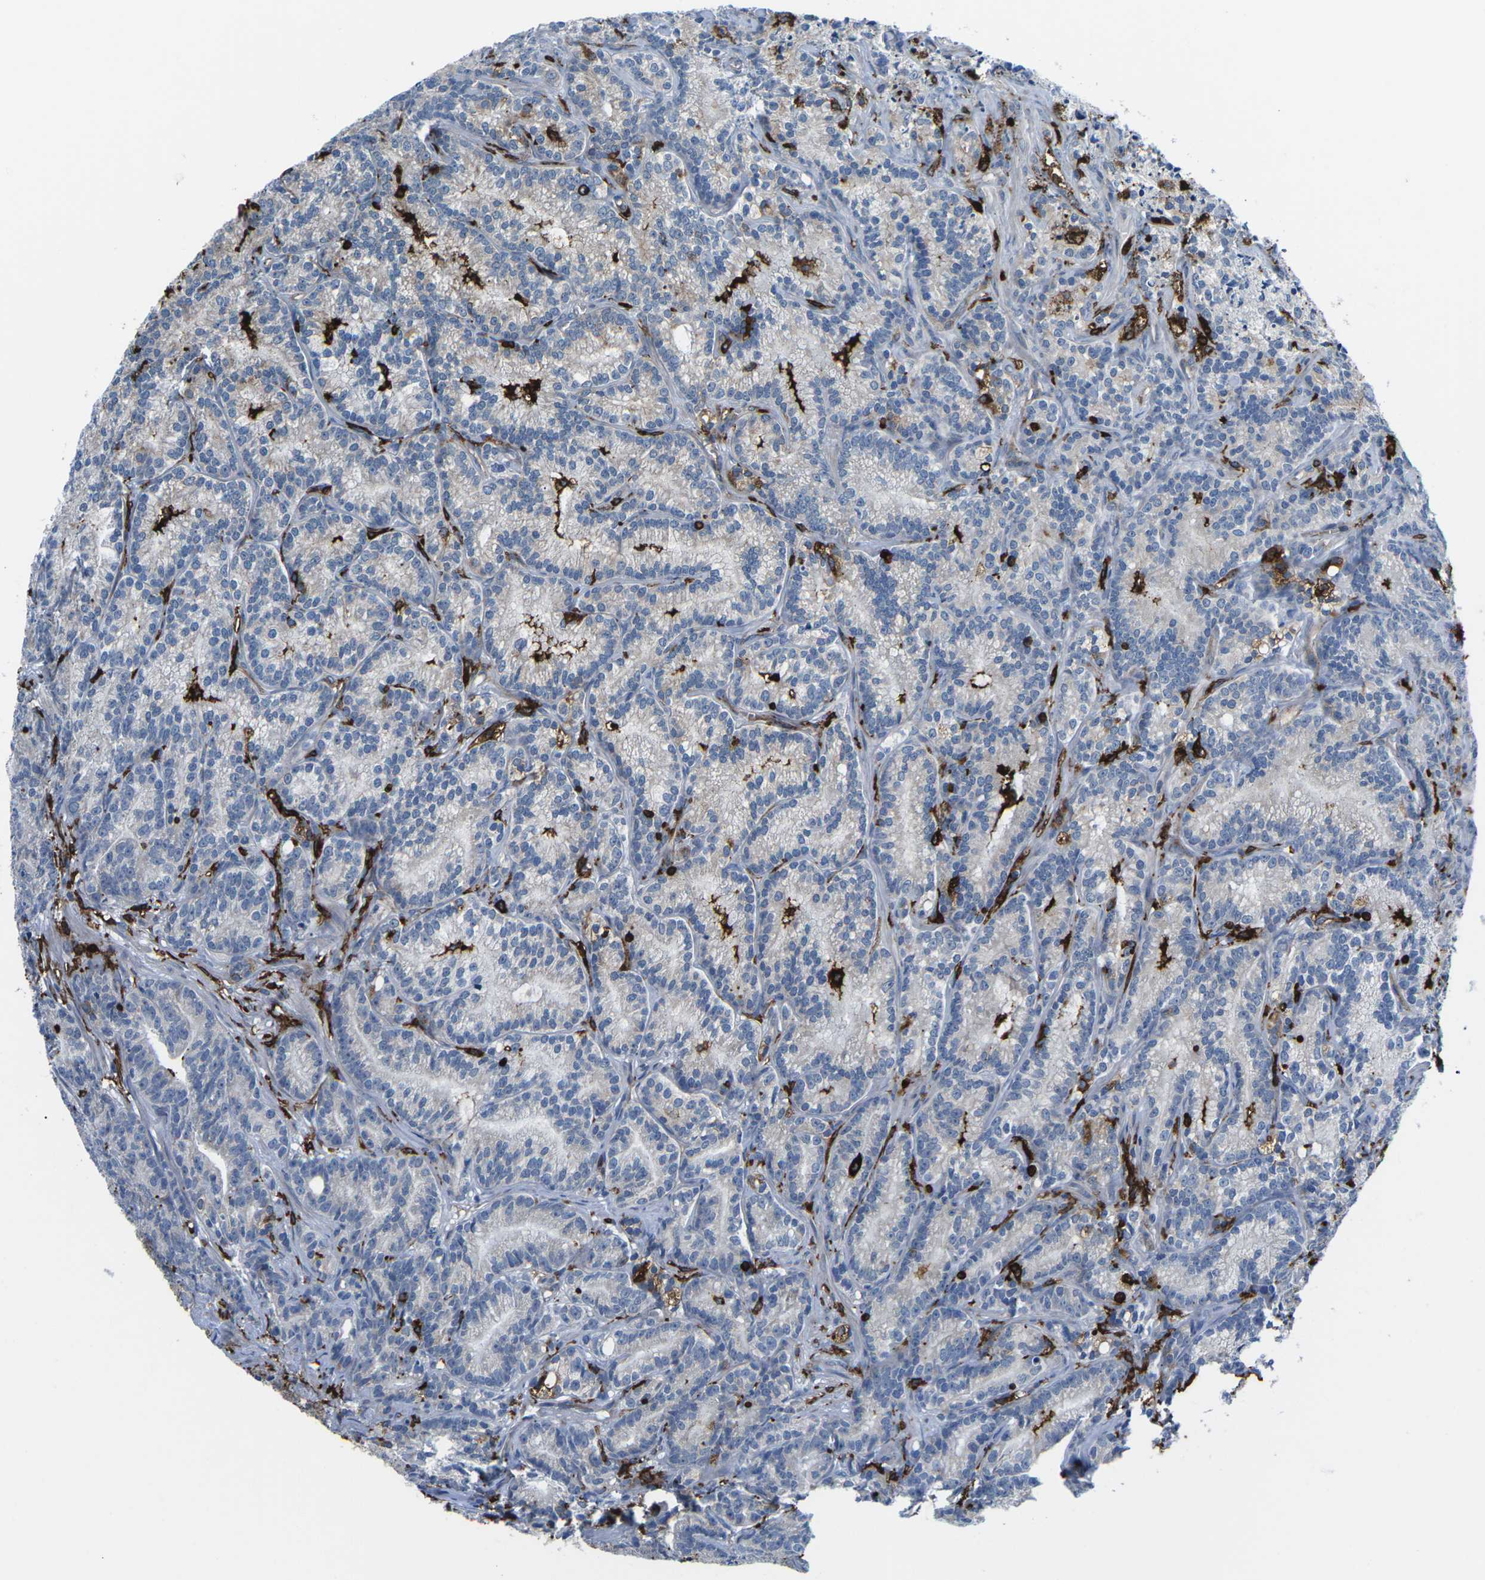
{"staining": {"intensity": "weak", "quantity": "<25%", "location": "cytoplasmic/membranous"}, "tissue": "prostate cancer", "cell_type": "Tumor cells", "image_type": "cancer", "snomed": [{"axis": "morphology", "description": "Adenocarcinoma, Low grade"}, {"axis": "topography", "description": "Prostate"}], "caption": "High magnification brightfield microscopy of prostate adenocarcinoma (low-grade) stained with DAB (3,3'-diaminobenzidine) (brown) and counterstained with hematoxylin (blue): tumor cells show no significant positivity.", "gene": "PTPN1", "patient": {"sex": "male", "age": 89}}